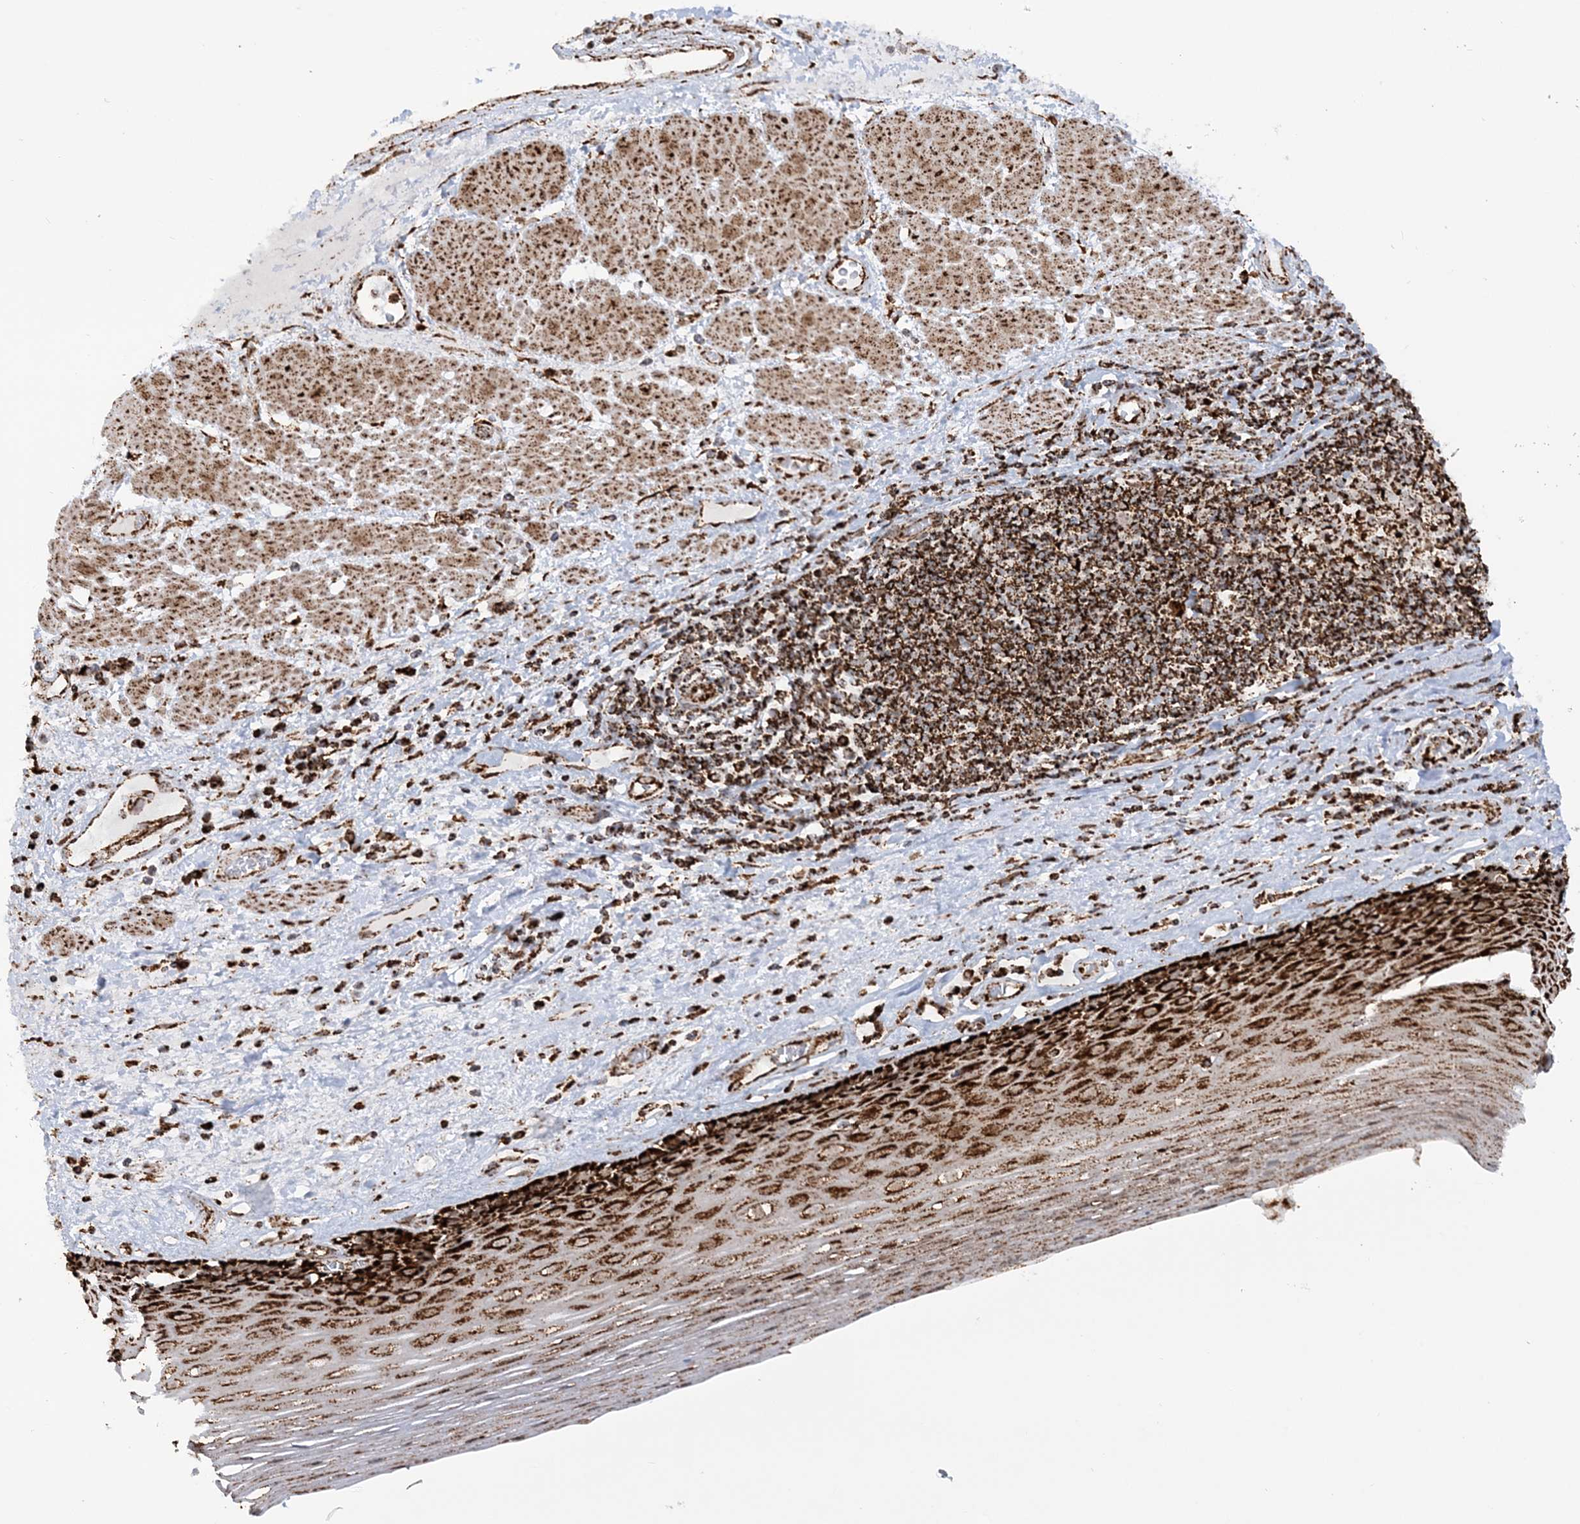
{"staining": {"intensity": "strong", "quantity": ">75%", "location": "cytoplasmic/membranous"}, "tissue": "esophagus", "cell_type": "Squamous epithelial cells", "image_type": "normal", "snomed": [{"axis": "morphology", "description": "Normal tissue, NOS"}, {"axis": "topography", "description": "Esophagus"}], "caption": "Immunohistochemical staining of unremarkable human esophagus displays >75% levels of strong cytoplasmic/membranous protein staining in approximately >75% of squamous epithelial cells.", "gene": "CRY2", "patient": {"sex": "male", "age": 62}}